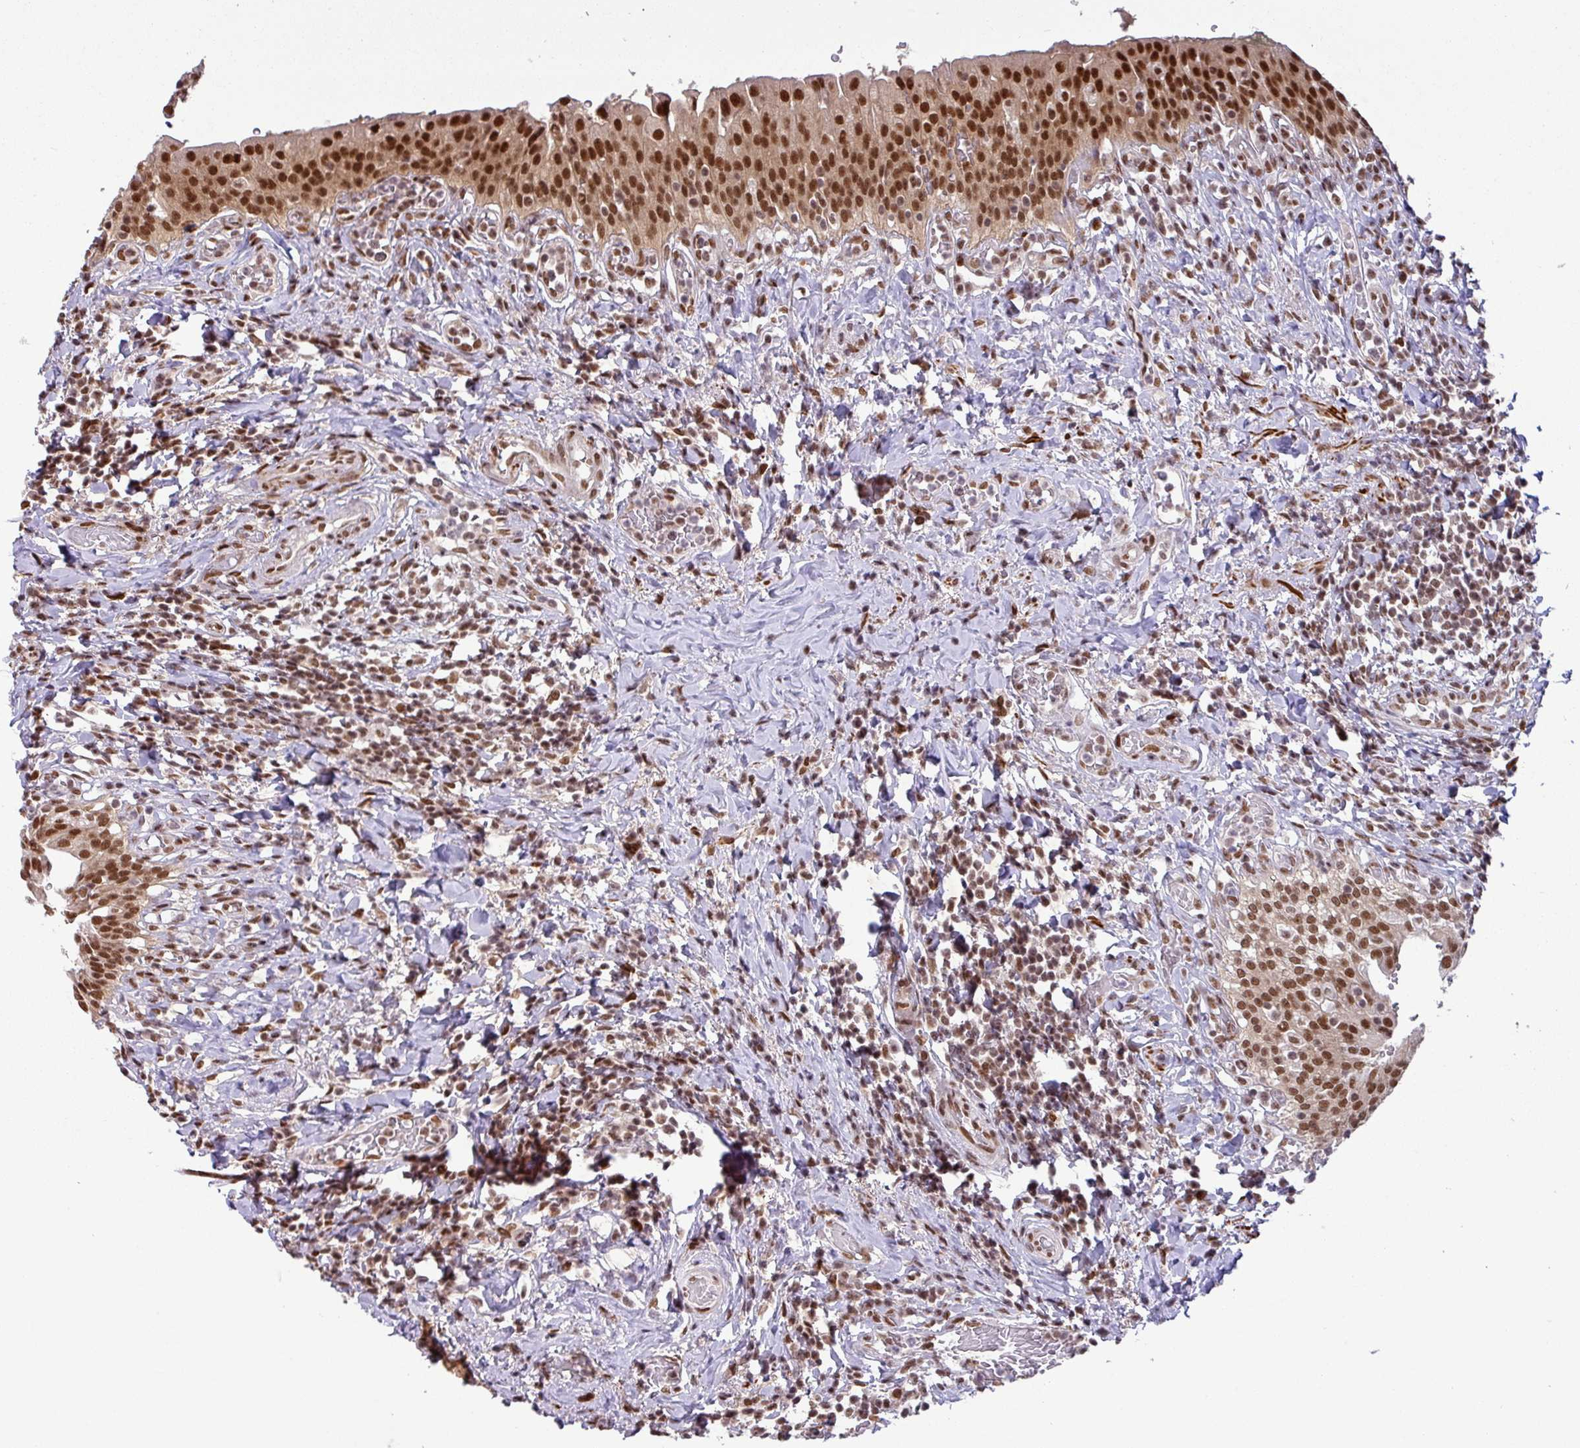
{"staining": {"intensity": "strong", "quantity": ">75%", "location": "nuclear"}, "tissue": "urinary bladder", "cell_type": "Urothelial cells", "image_type": "normal", "snomed": [{"axis": "morphology", "description": "Normal tissue, NOS"}, {"axis": "morphology", "description": "Inflammation, NOS"}, {"axis": "topography", "description": "Urinary bladder"}], "caption": "A photomicrograph showing strong nuclear staining in approximately >75% of urothelial cells in normal urinary bladder, as visualized by brown immunohistochemical staining.", "gene": "SRSF2", "patient": {"sex": "male", "age": 64}}